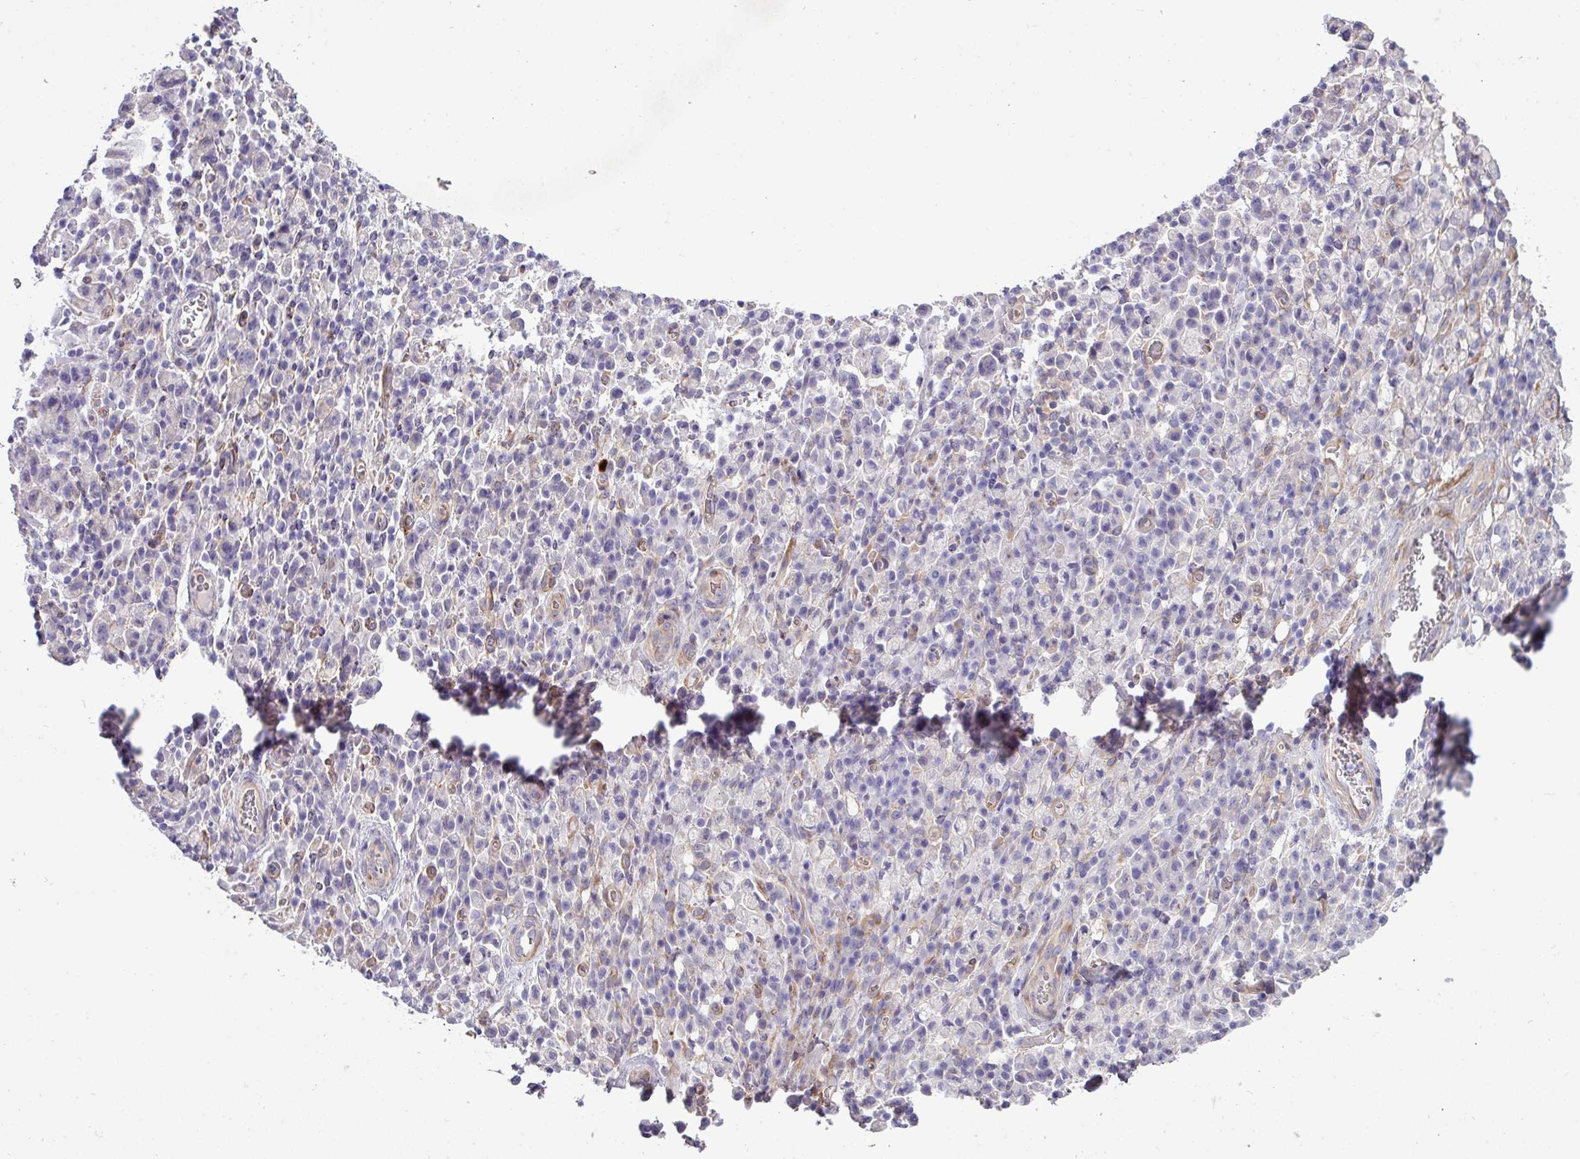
{"staining": {"intensity": "negative", "quantity": "none", "location": "none"}, "tissue": "stomach cancer", "cell_type": "Tumor cells", "image_type": "cancer", "snomed": [{"axis": "morphology", "description": "Adenocarcinoma, NOS"}, {"axis": "topography", "description": "Stomach"}], "caption": "Immunohistochemical staining of stomach cancer (adenocarcinoma) shows no significant staining in tumor cells.", "gene": "KIRREL3", "patient": {"sex": "male", "age": 77}}